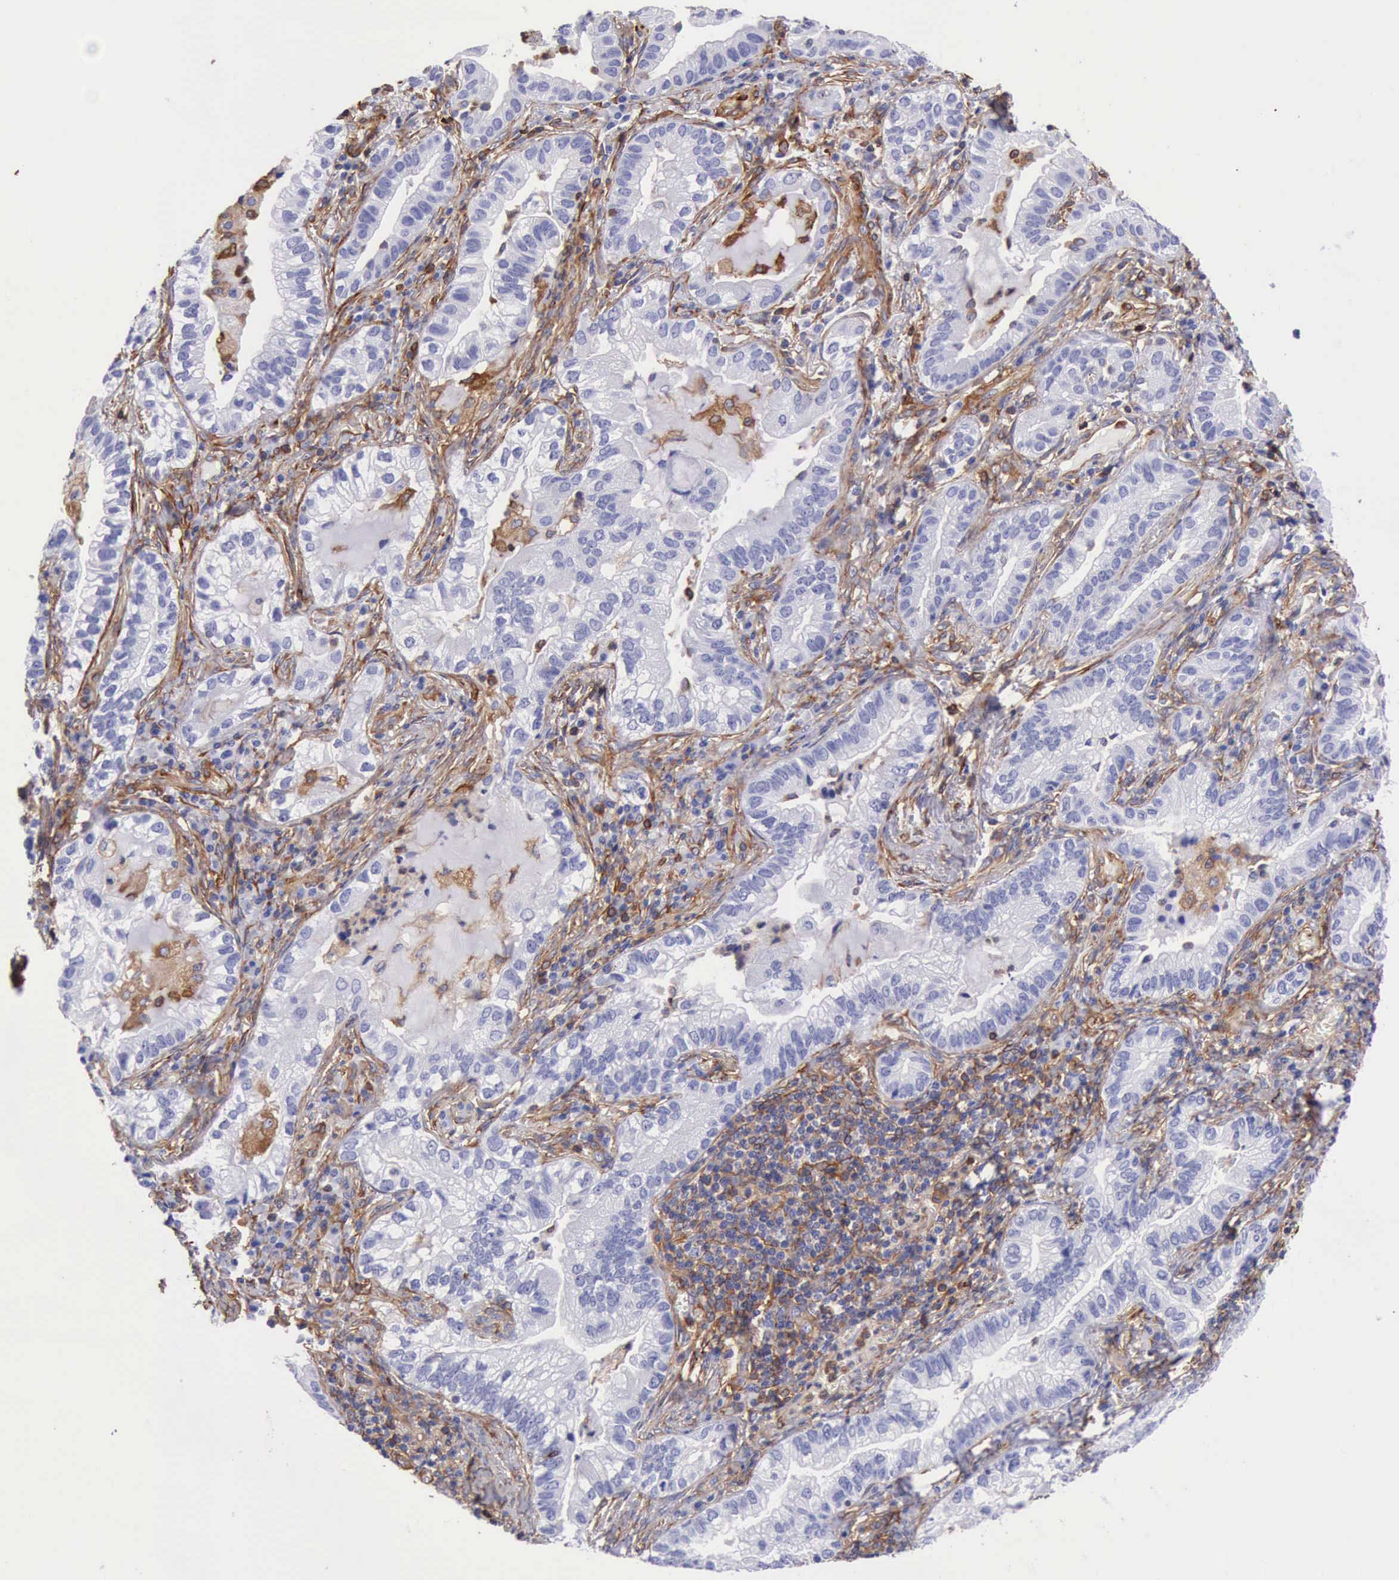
{"staining": {"intensity": "negative", "quantity": "none", "location": "none"}, "tissue": "lung cancer", "cell_type": "Tumor cells", "image_type": "cancer", "snomed": [{"axis": "morphology", "description": "Adenocarcinoma, NOS"}, {"axis": "topography", "description": "Lung"}], "caption": "This is a histopathology image of immunohistochemistry staining of adenocarcinoma (lung), which shows no expression in tumor cells.", "gene": "FLNA", "patient": {"sex": "female", "age": 50}}